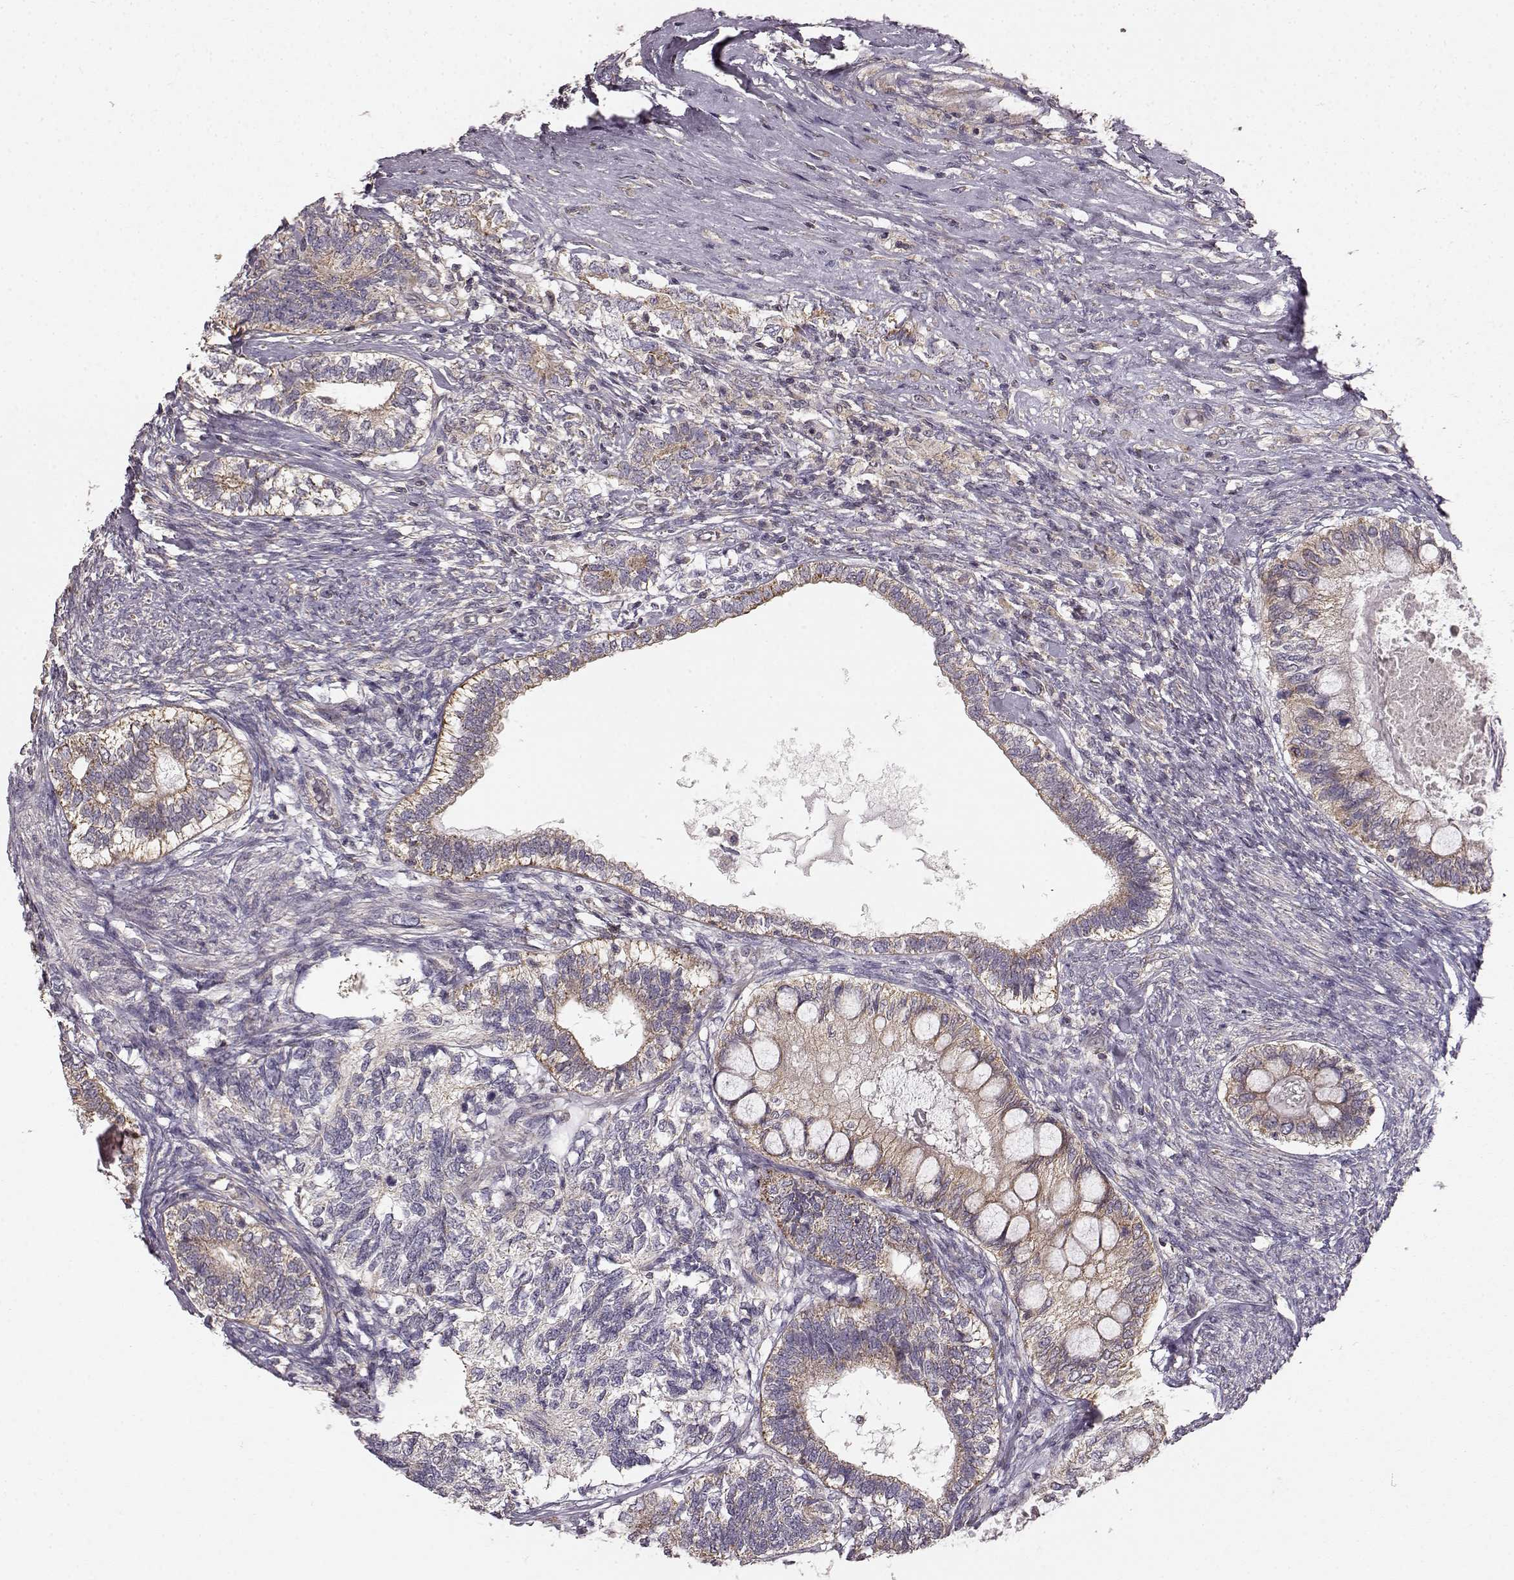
{"staining": {"intensity": "moderate", "quantity": "<25%", "location": "cytoplasmic/membranous"}, "tissue": "testis cancer", "cell_type": "Tumor cells", "image_type": "cancer", "snomed": [{"axis": "morphology", "description": "Seminoma, NOS"}, {"axis": "morphology", "description": "Carcinoma, Embryonal, NOS"}, {"axis": "topography", "description": "Testis"}], "caption": "Human testis embryonal carcinoma stained for a protein (brown) displays moderate cytoplasmic/membranous positive staining in approximately <25% of tumor cells.", "gene": "ERBB3", "patient": {"sex": "male", "age": 41}}